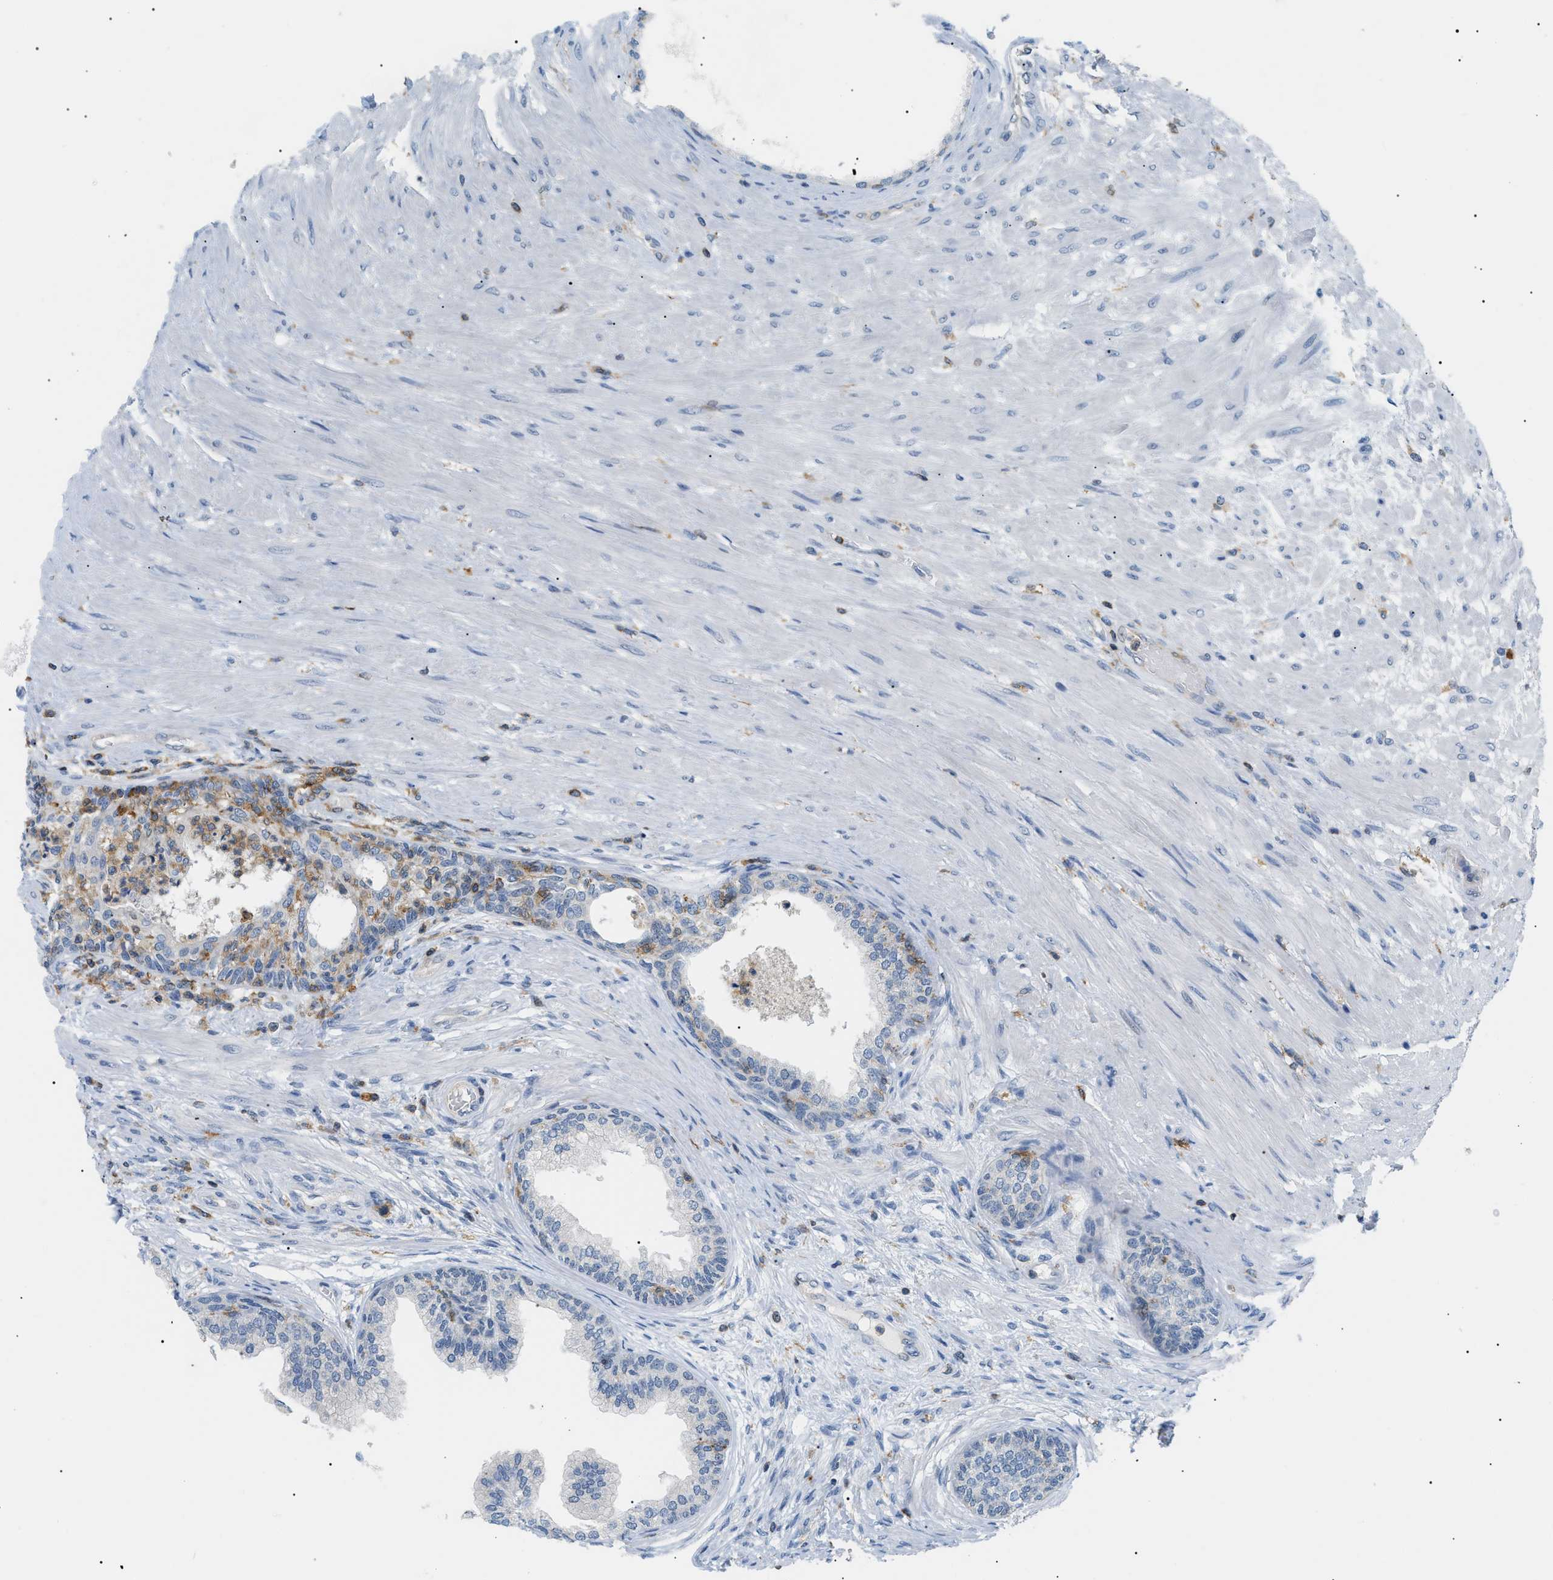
{"staining": {"intensity": "weak", "quantity": "<25%", "location": "cytoplasmic/membranous"}, "tissue": "prostate", "cell_type": "Glandular cells", "image_type": "normal", "snomed": [{"axis": "morphology", "description": "Normal tissue, NOS"}, {"axis": "topography", "description": "Prostate"}], "caption": "Immunohistochemistry (IHC) micrograph of normal prostate stained for a protein (brown), which exhibits no positivity in glandular cells.", "gene": "INPP5D", "patient": {"sex": "male", "age": 76}}